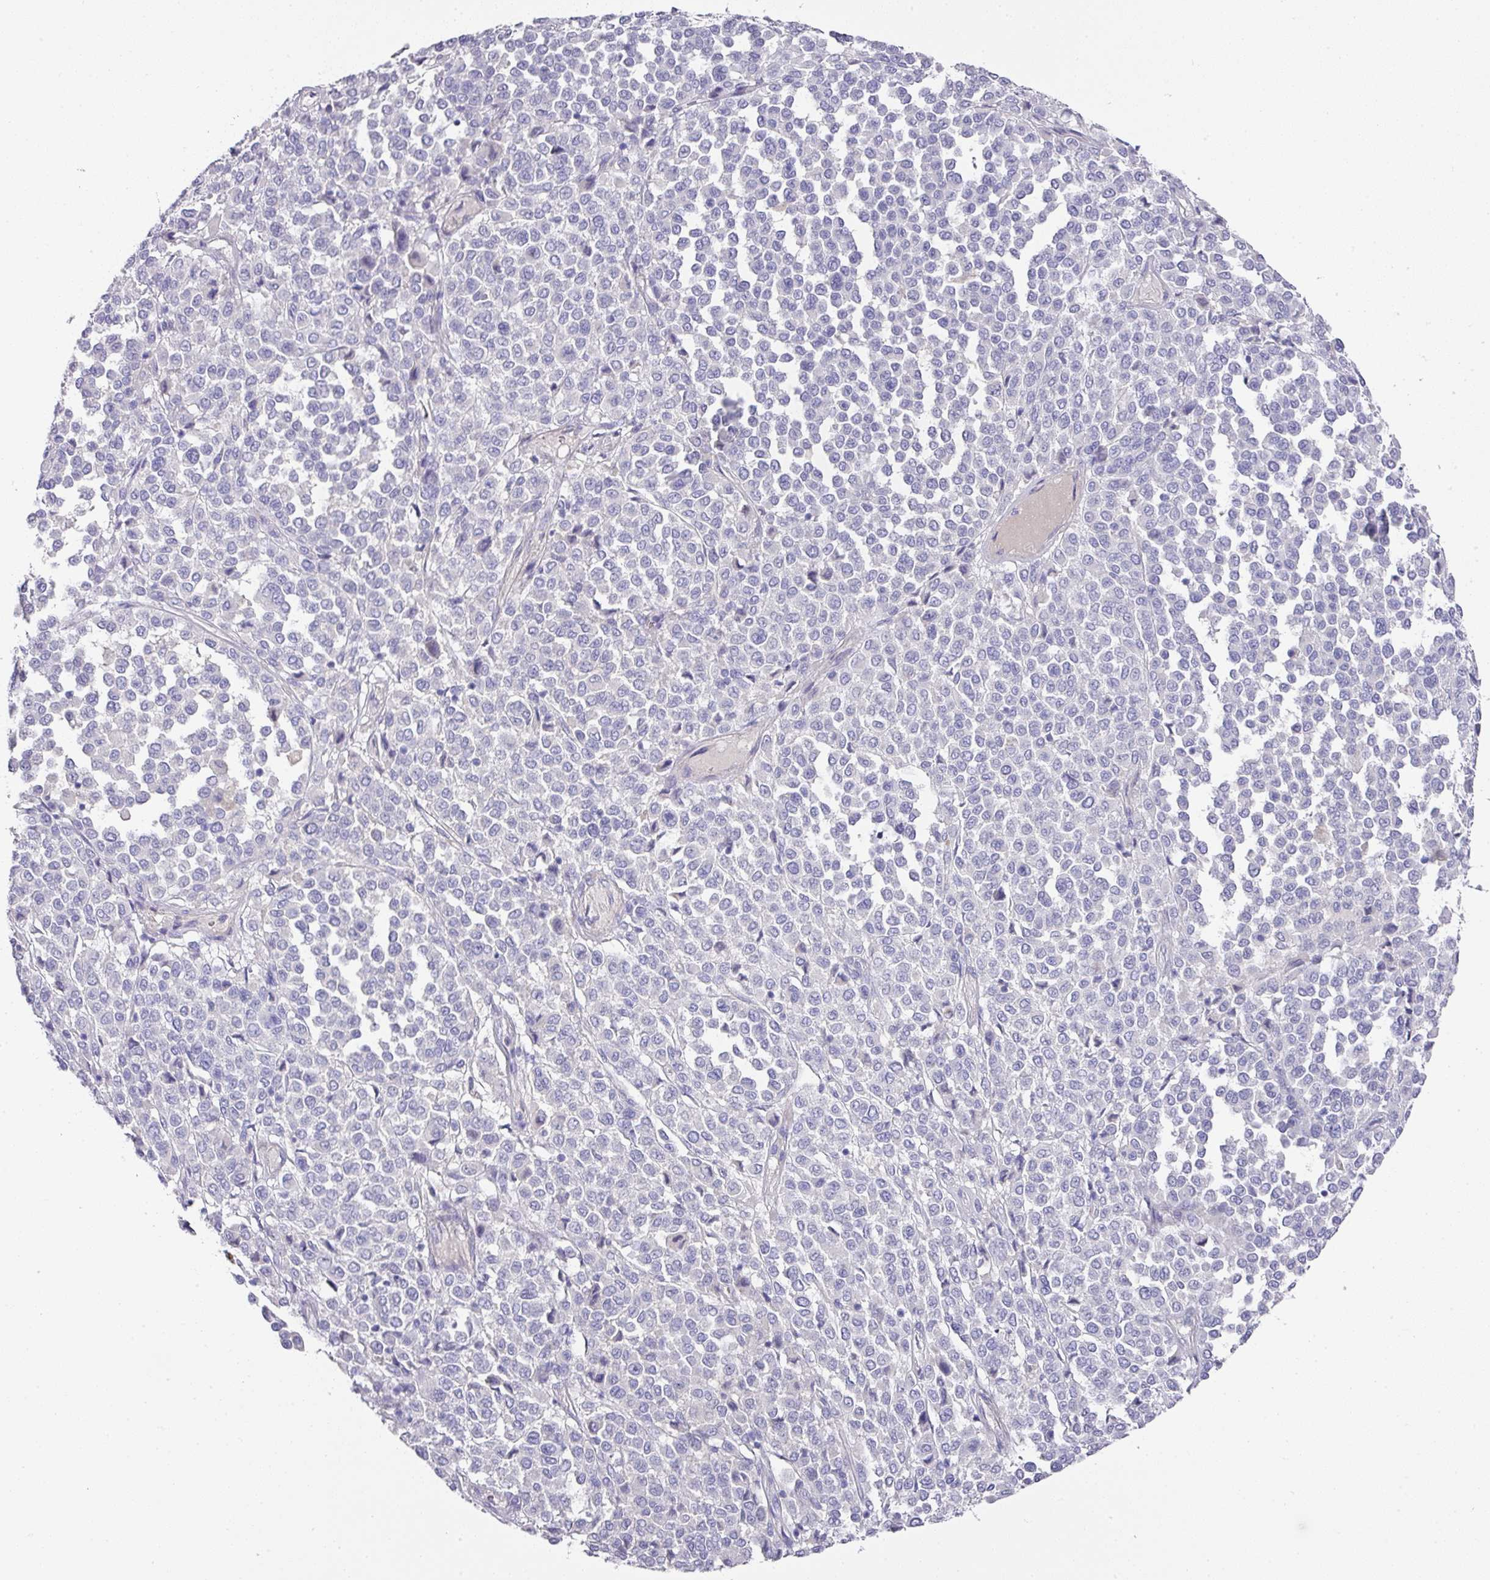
{"staining": {"intensity": "negative", "quantity": "none", "location": "none"}, "tissue": "melanoma", "cell_type": "Tumor cells", "image_type": "cancer", "snomed": [{"axis": "morphology", "description": "Malignant melanoma, Metastatic site"}, {"axis": "topography", "description": "Pancreas"}], "caption": "Immunohistochemistry photomicrograph of neoplastic tissue: melanoma stained with DAB (3,3'-diaminobenzidine) reveals no significant protein positivity in tumor cells.", "gene": "TARM1", "patient": {"sex": "female", "age": 30}}